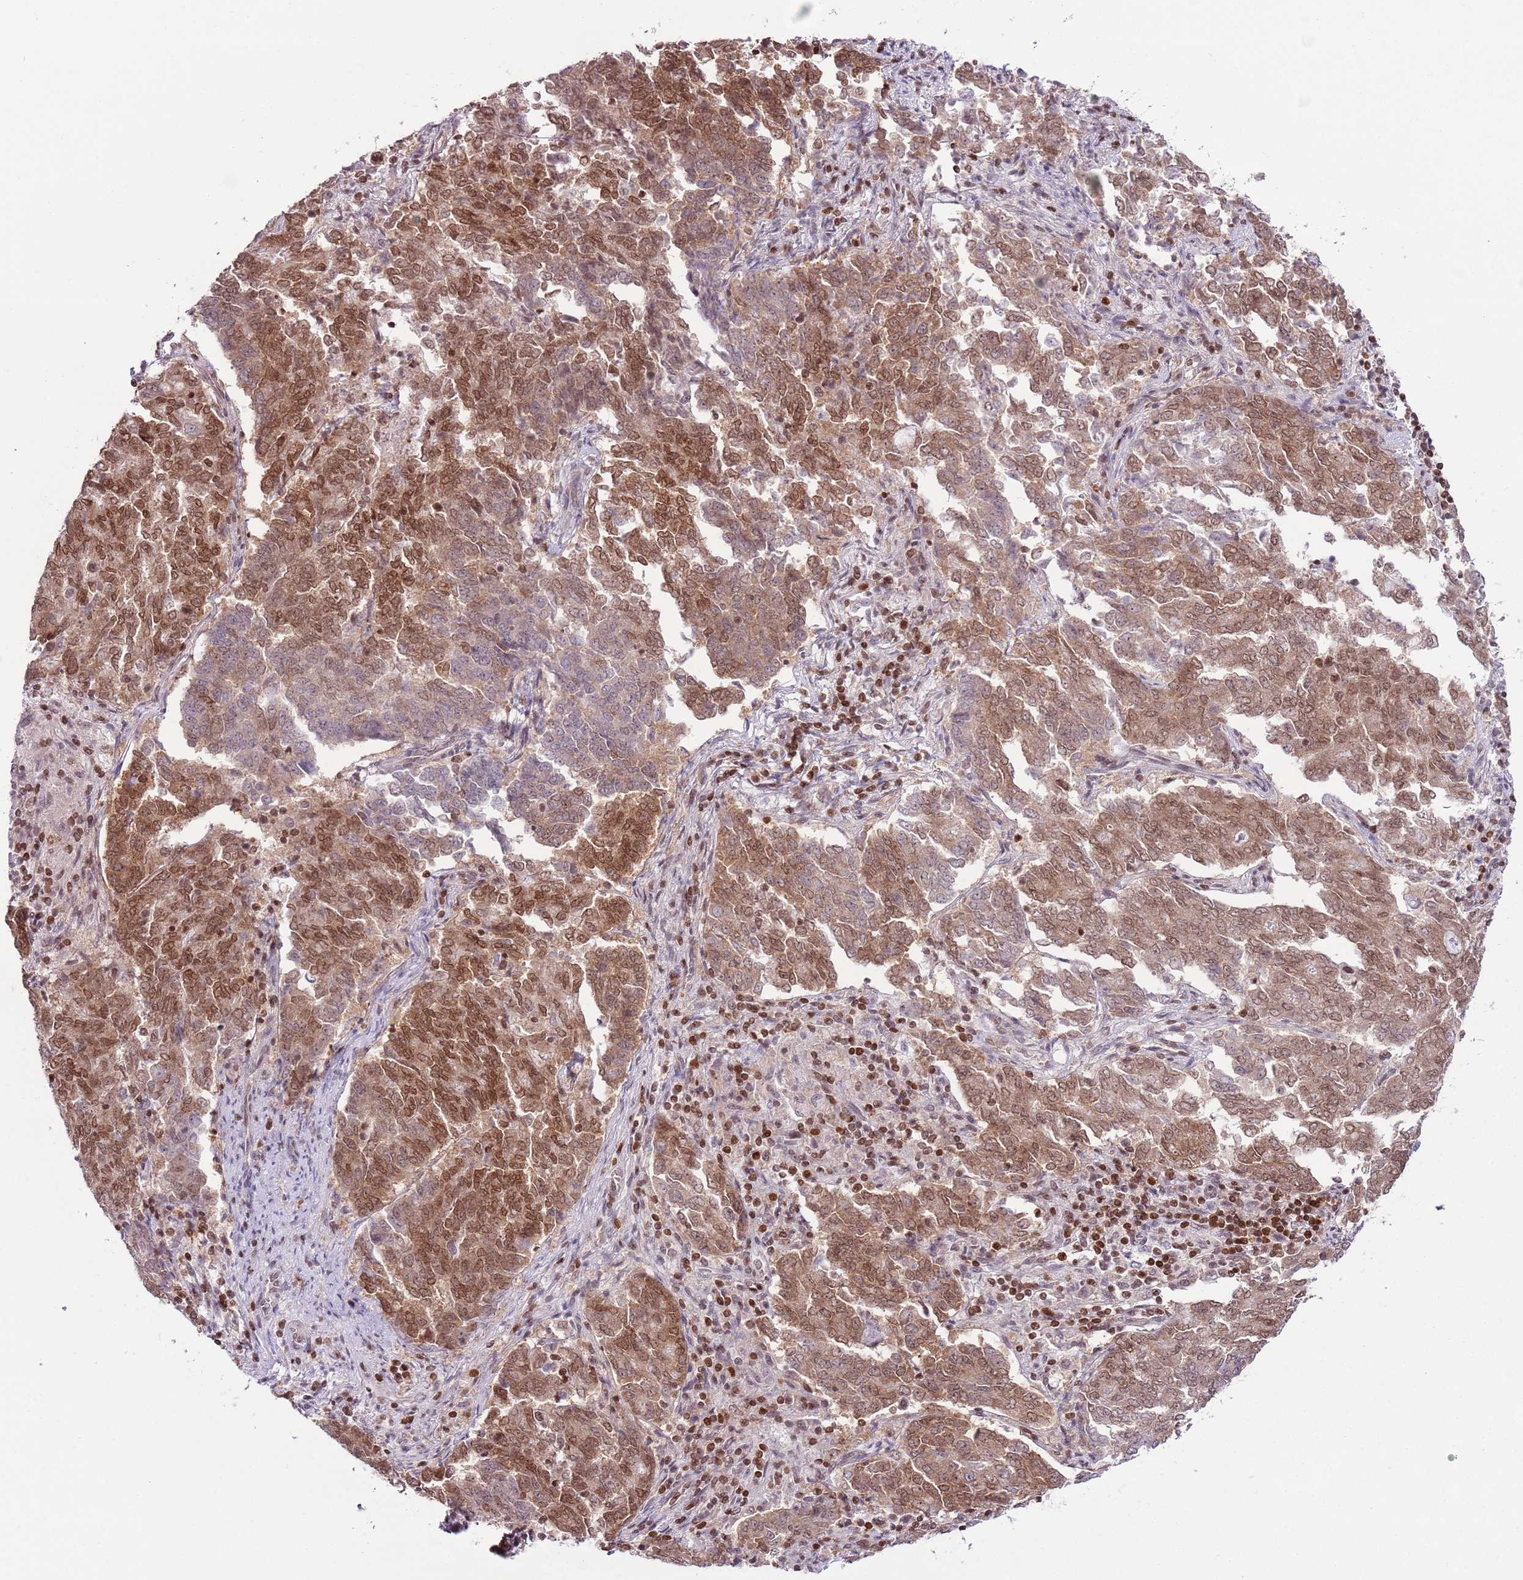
{"staining": {"intensity": "moderate", "quantity": ">75%", "location": "cytoplasmic/membranous,nuclear"}, "tissue": "endometrial cancer", "cell_type": "Tumor cells", "image_type": "cancer", "snomed": [{"axis": "morphology", "description": "Adenocarcinoma, NOS"}, {"axis": "topography", "description": "Endometrium"}], "caption": "Endometrial cancer (adenocarcinoma) was stained to show a protein in brown. There is medium levels of moderate cytoplasmic/membranous and nuclear expression in approximately >75% of tumor cells.", "gene": "SELENOH", "patient": {"sex": "female", "age": 80}}